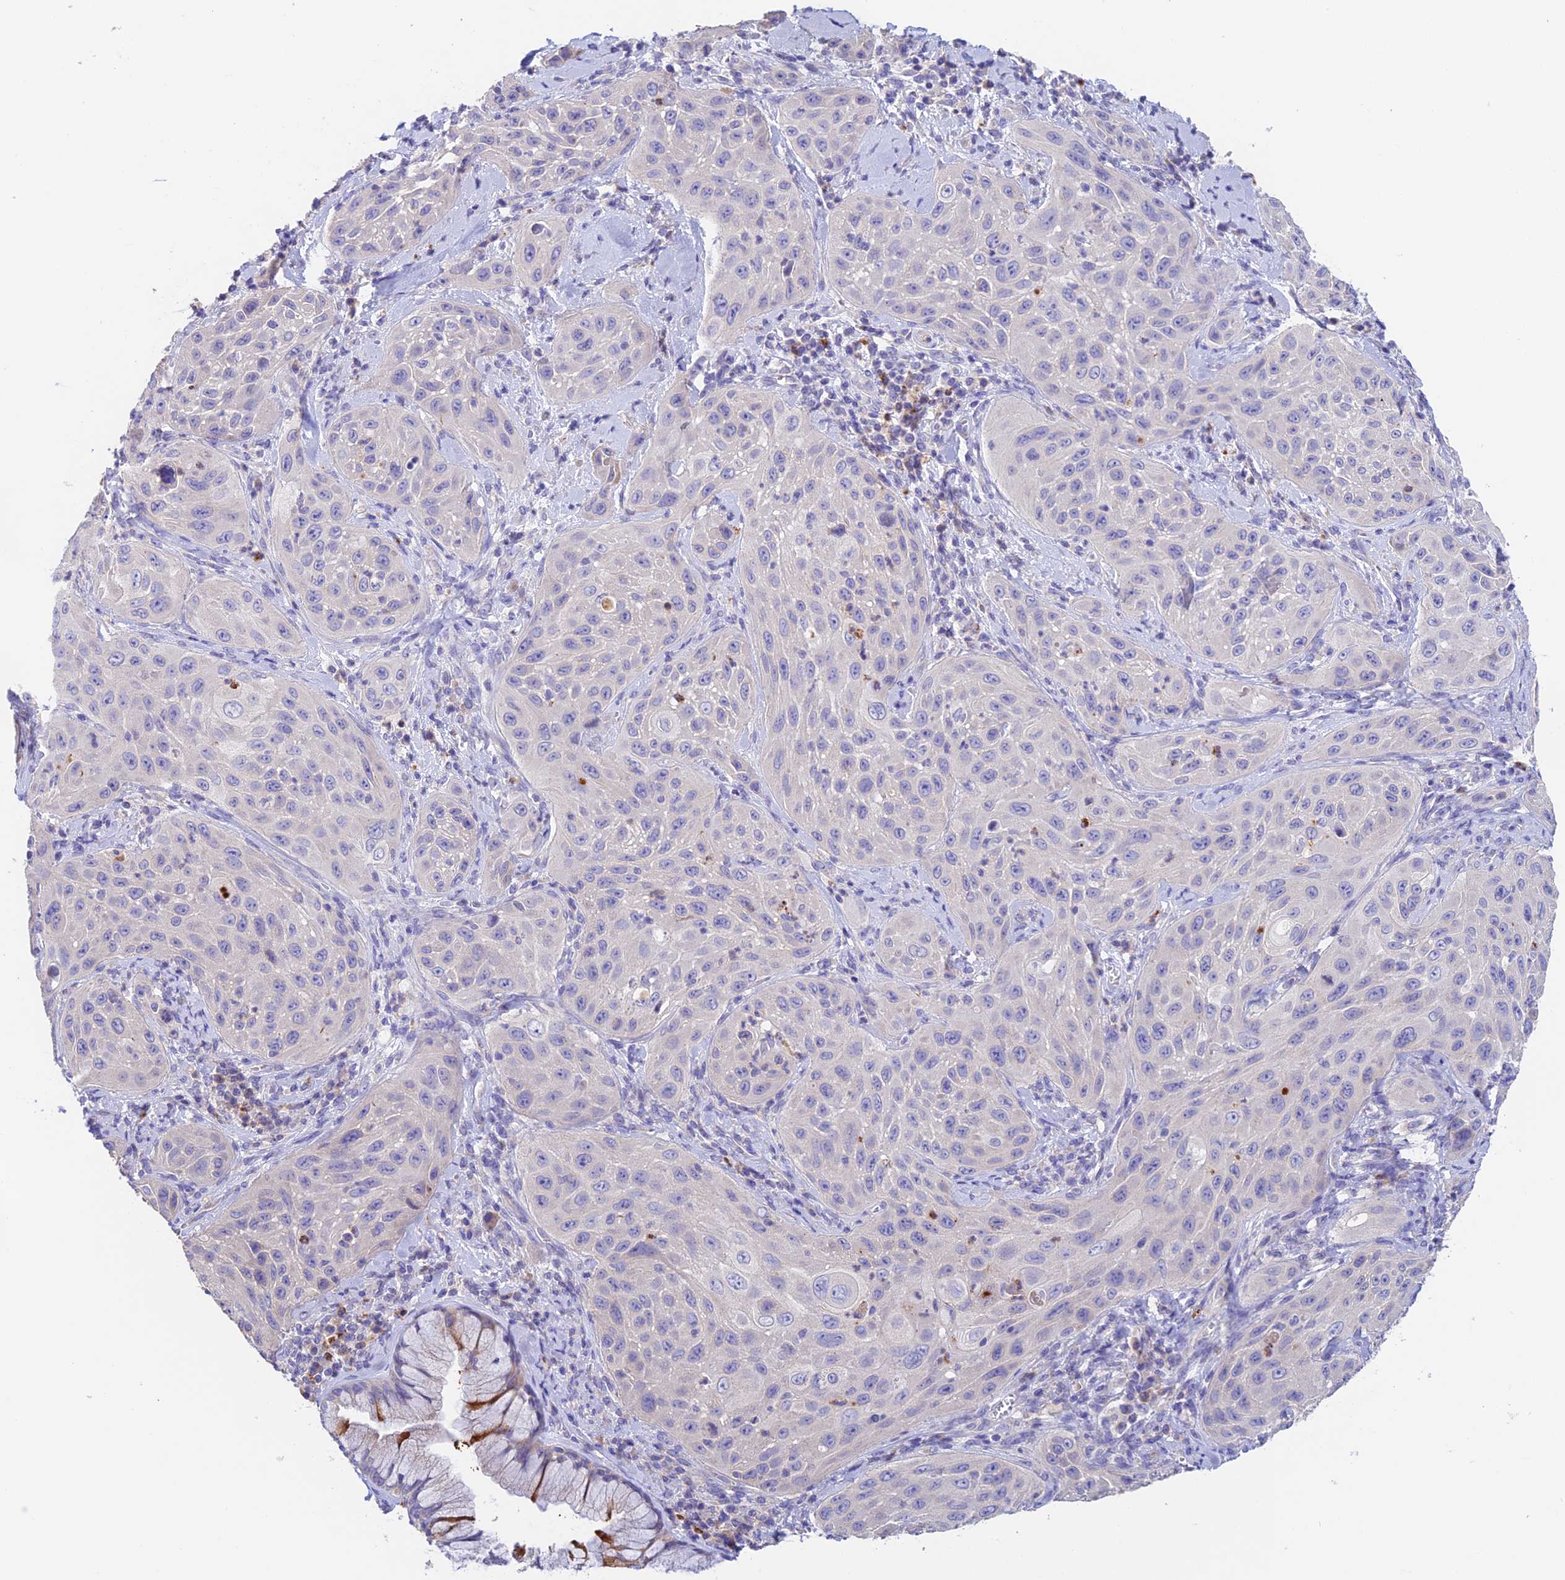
{"staining": {"intensity": "negative", "quantity": "none", "location": "none"}, "tissue": "cervical cancer", "cell_type": "Tumor cells", "image_type": "cancer", "snomed": [{"axis": "morphology", "description": "Squamous cell carcinoma, NOS"}, {"axis": "topography", "description": "Cervix"}], "caption": "There is no significant staining in tumor cells of squamous cell carcinoma (cervical).", "gene": "EMC3", "patient": {"sex": "female", "age": 42}}